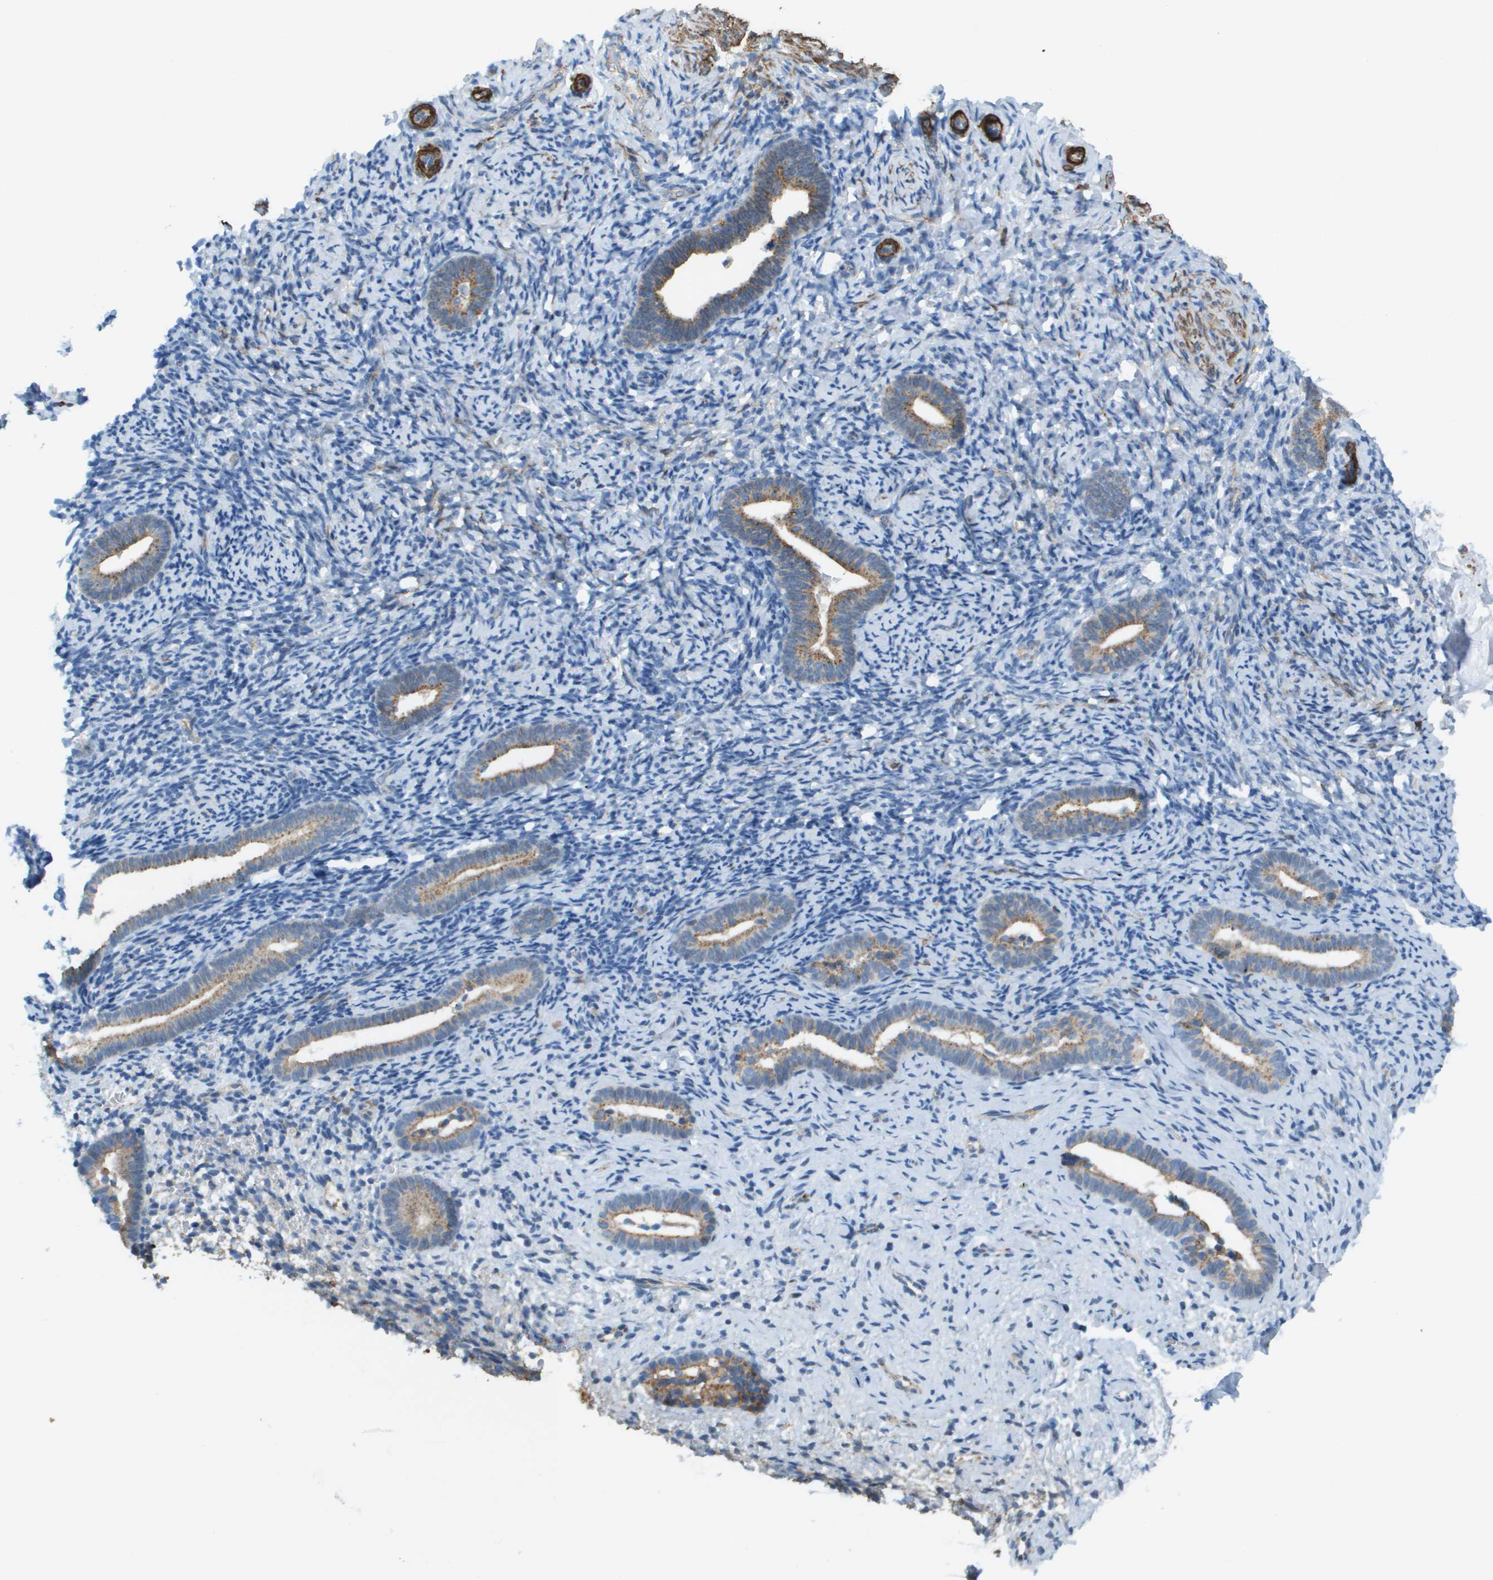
{"staining": {"intensity": "negative", "quantity": "none", "location": "none"}, "tissue": "endometrium", "cell_type": "Cells in endometrial stroma", "image_type": "normal", "snomed": [{"axis": "morphology", "description": "Normal tissue, NOS"}, {"axis": "topography", "description": "Endometrium"}], "caption": "This is a histopathology image of immunohistochemistry staining of unremarkable endometrium, which shows no expression in cells in endometrial stroma. Nuclei are stained in blue.", "gene": "MYH11", "patient": {"sex": "female", "age": 51}}